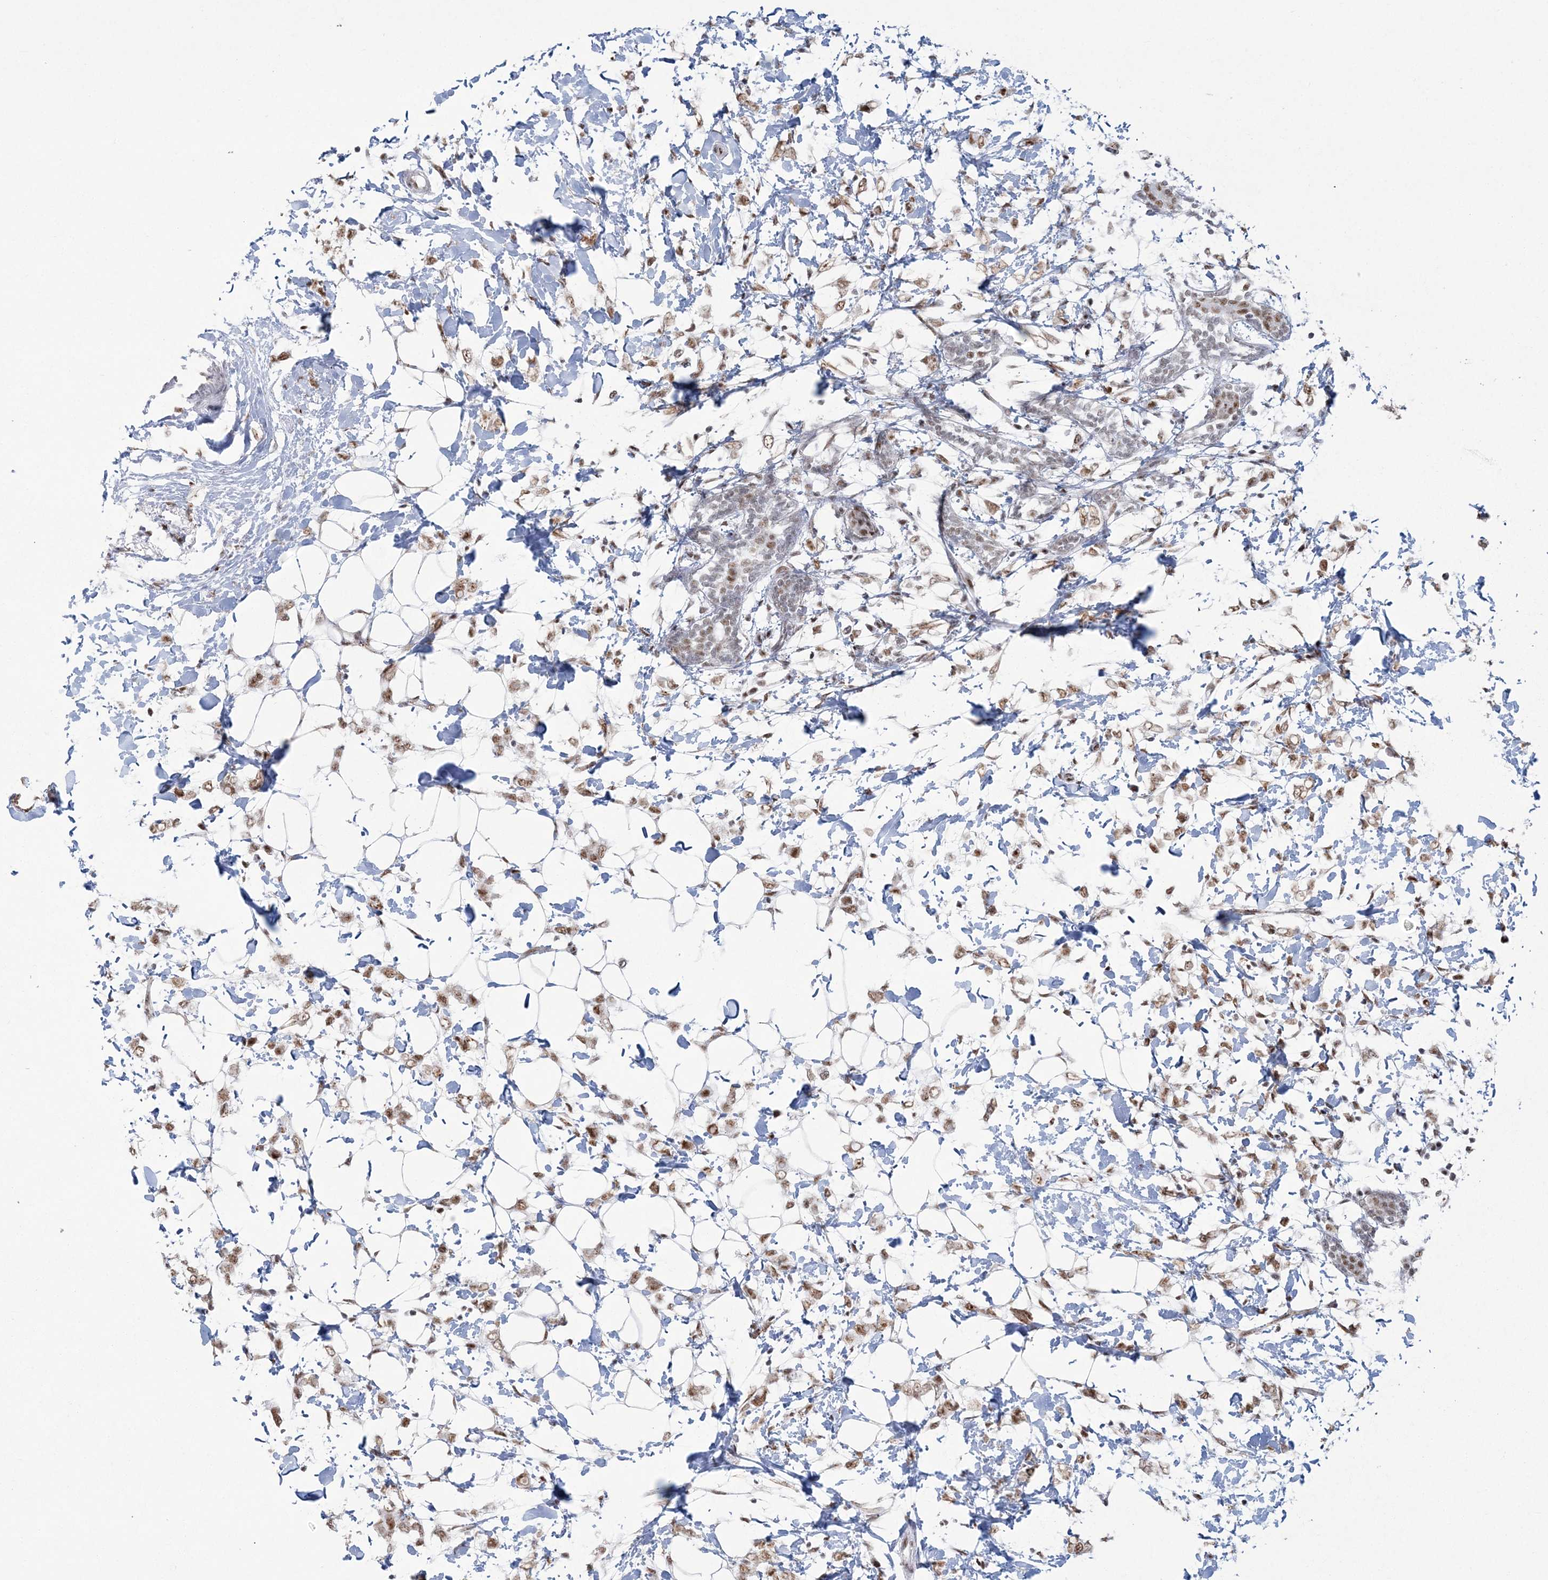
{"staining": {"intensity": "moderate", "quantity": ">75%", "location": "nuclear"}, "tissue": "breast cancer", "cell_type": "Tumor cells", "image_type": "cancer", "snomed": [{"axis": "morphology", "description": "Normal tissue, NOS"}, {"axis": "morphology", "description": "Lobular carcinoma"}, {"axis": "topography", "description": "Breast"}], "caption": "Human breast lobular carcinoma stained for a protein (brown) exhibits moderate nuclear positive staining in approximately >75% of tumor cells.", "gene": "RBM17", "patient": {"sex": "female", "age": 47}}